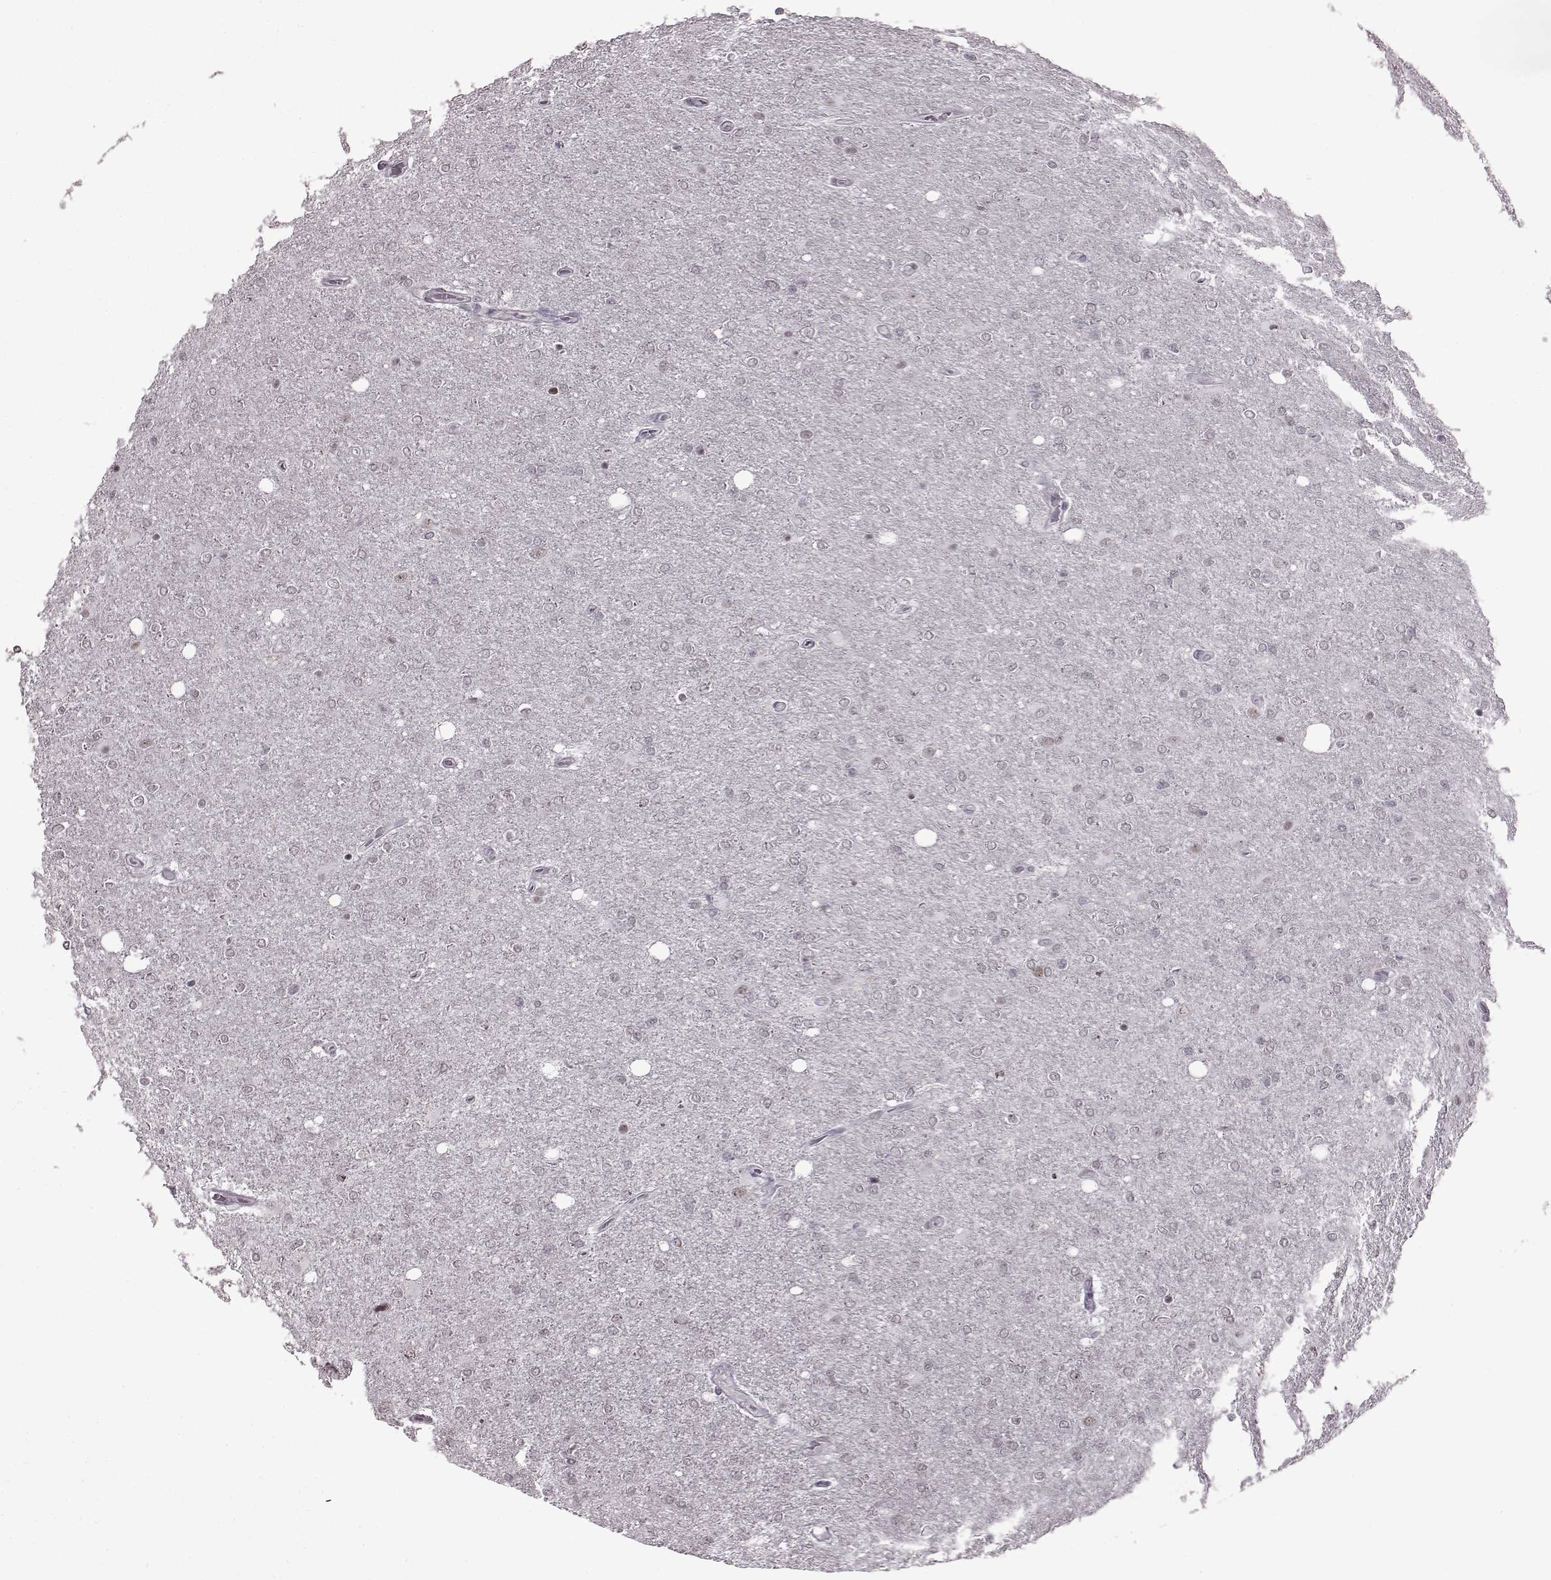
{"staining": {"intensity": "negative", "quantity": "none", "location": "none"}, "tissue": "glioma", "cell_type": "Tumor cells", "image_type": "cancer", "snomed": [{"axis": "morphology", "description": "Glioma, malignant, High grade"}, {"axis": "topography", "description": "Cerebral cortex"}], "caption": "Tumor cells show no significant protein positivity in glioma.", "gene": "SLC28A2", "patient": {"sex": "male", "age": 70}}